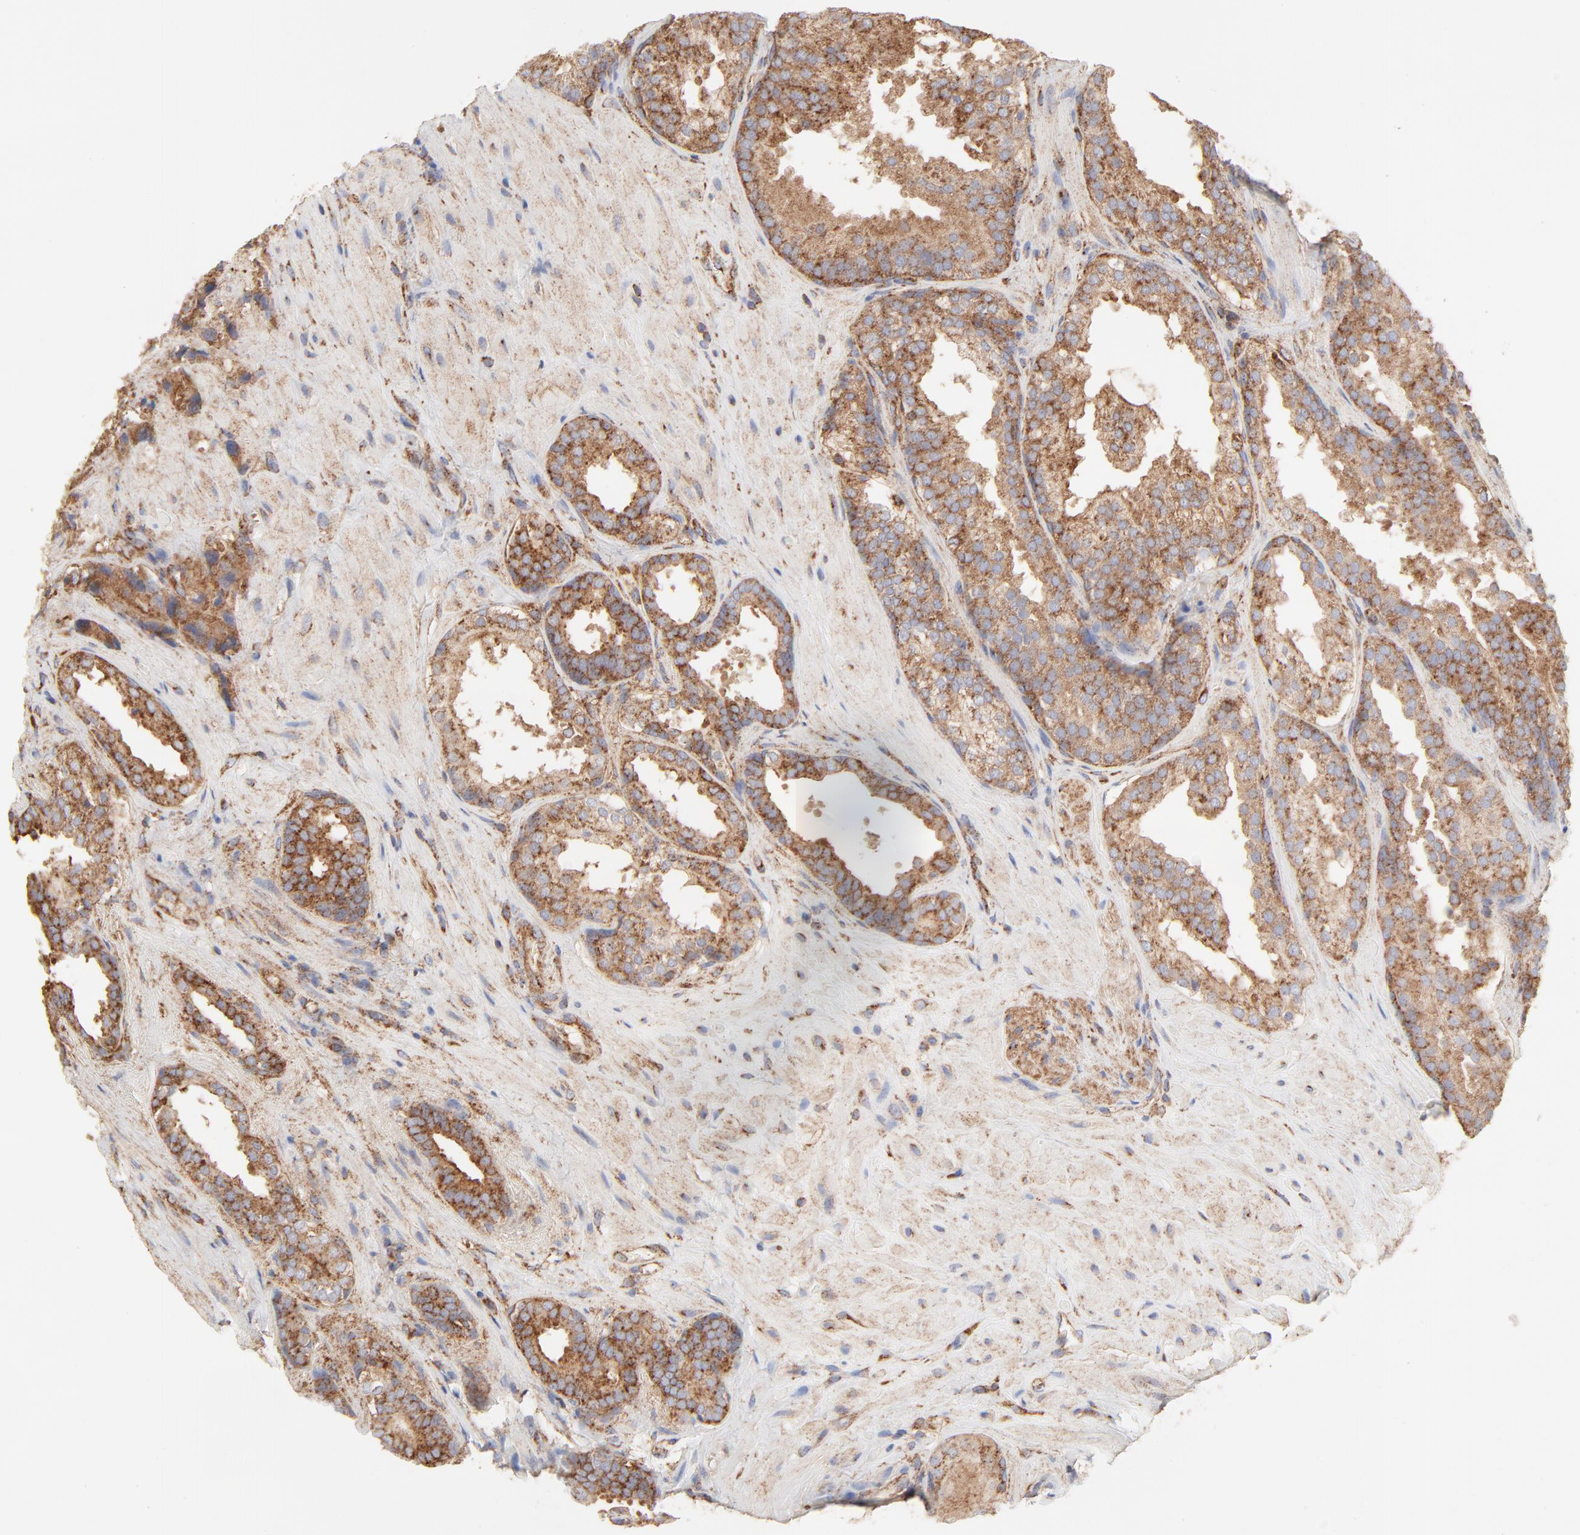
{"staining": {"intensity": "strong", "quantity": ">75%", "location": "cytoplasmic/membranous"}, "tissue": "prostate cancer", "cell_type": "Tumor cells", "image_type": "cancer", "snomed": [{"axis": "morphology", "description": "Adenocarcinoma, High grade"}, {"axis": "topography", "description": "Prostate"}], "caption": "Protein expression analysis of human prostate cancer reveals strong cytoplasmic/membranous staining in approximately >75% of tumor cells.", "gene": "CLTB", "patient": {"sex": "male", "age": 70}}